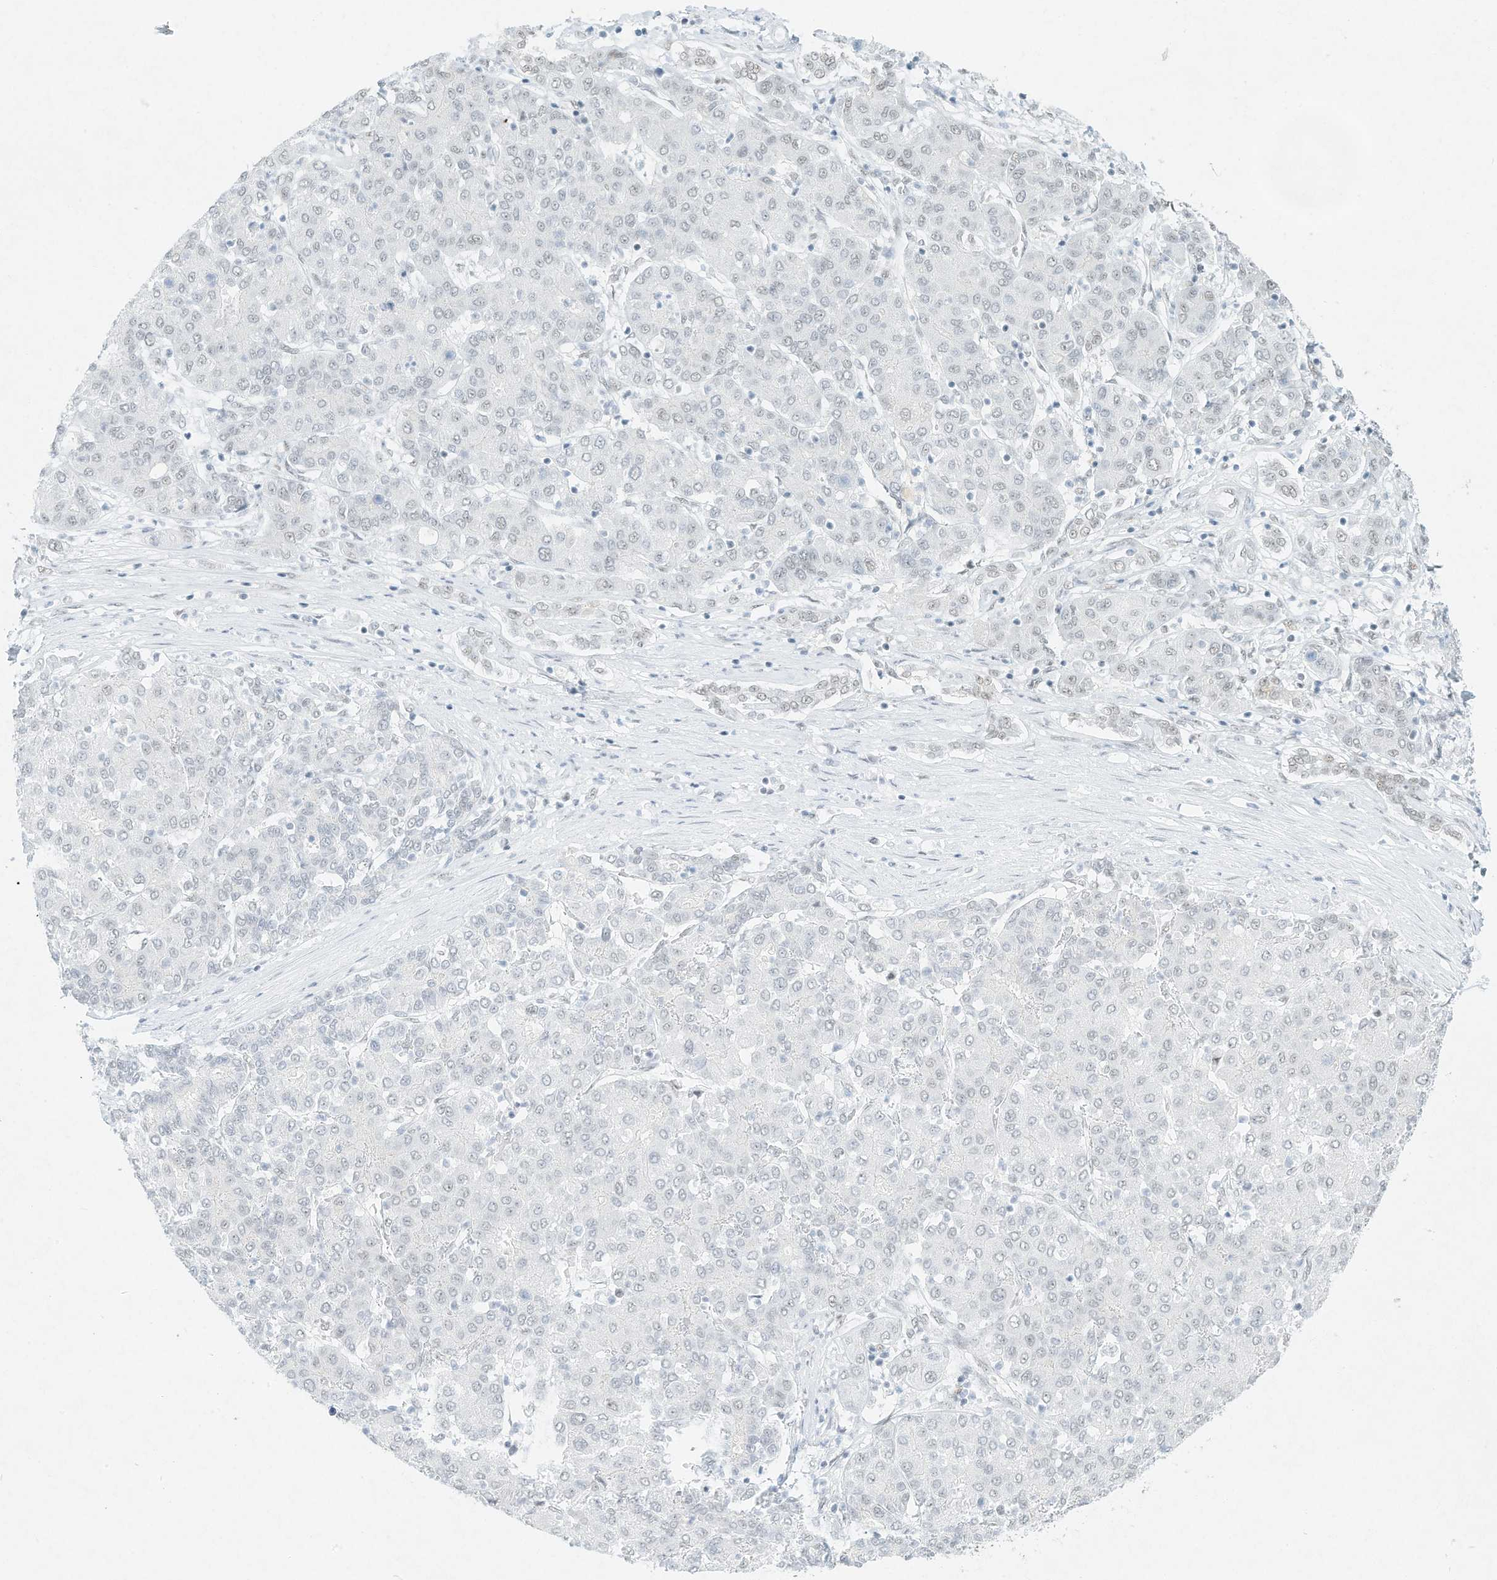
{"staining": {"intensity": "negative", "quantity": "none", "location": "none"}, "tissue": "liver cancer", "cell_type": "Tumor cells", "image_type": "cancer", "snomed": [{"axis": "morphology", "description": "Carcinoma, Hepatocellular, NOS"}, {"axis": "topography", "description": "Liver"}], "caption": "Hepatocellular carcinoma (liver) was stained to show a protein in brown. There is no significant staining in tumor cells.", "gene": "PGC", "patient": {"sex": "male", "age": 65}}